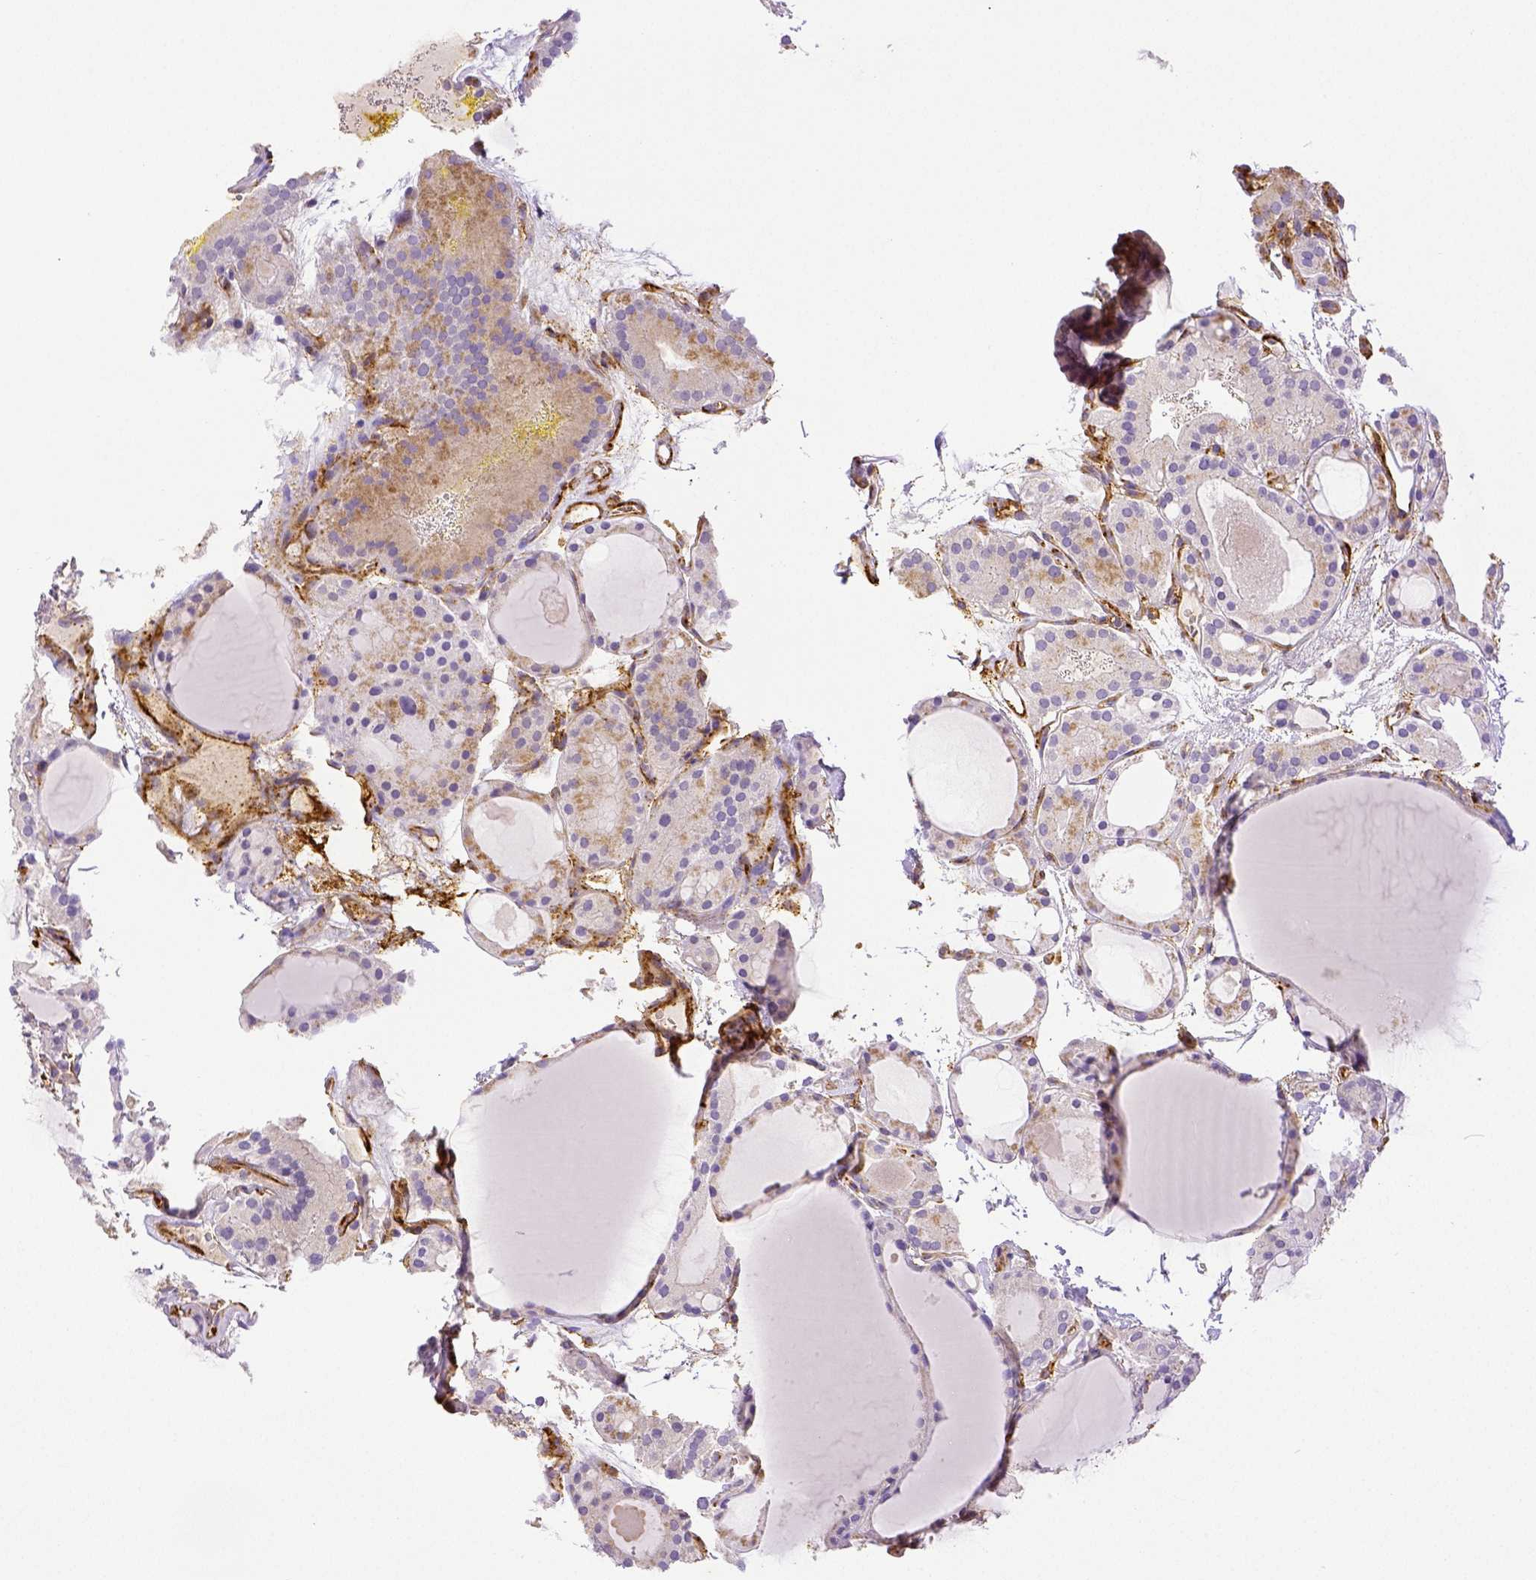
{"staining": {"intensity": "negative", "quantity": "none", "location": "none"}, "tissue": "thyroid cancer", "cell_type": "Tumor cells", "image_type": "cancer", "snomed": [{"axis": "morphology", "description": "Papillary adenocarcinoma, NOS"}, {"axis": "topography", "description": "Thyroid gland"}], "caption": "An image of human thyroid cancer is negative for staining in tumor cells. (Stains: DAB immunohistochemistry (IHC) with hematoxylin counter stain, Microscopy: brightfield microscopy at high magnification).", "gene": "THY1", "patient": {"sex": "male", "age": 87}}